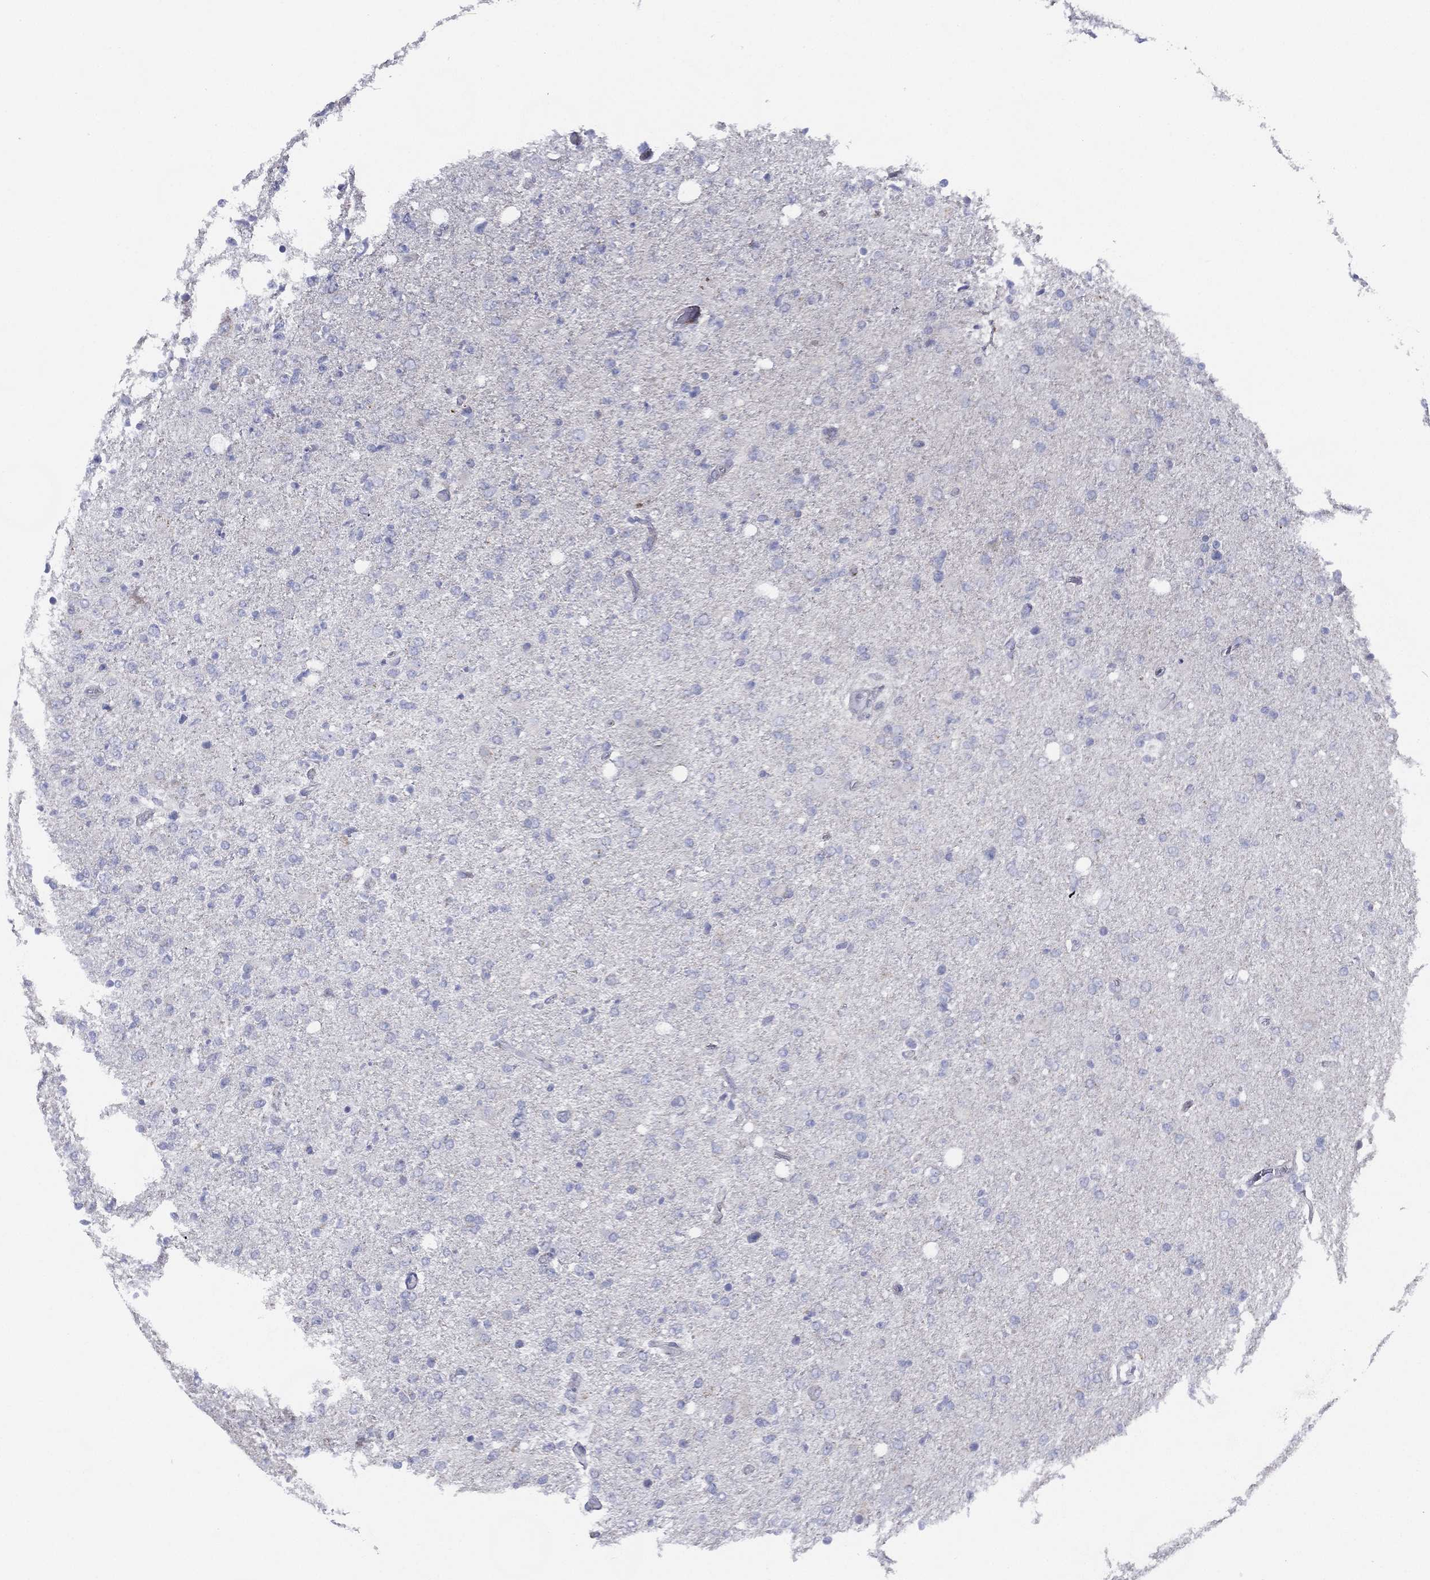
{"staining": {"intensity": "negative", "quantity": "none", "location": "none"}, "tissue": "glioma", "cell_type": "Tumor cells", "image_type": "cancer", "snomed": [{"axis": "morphology", "description": "Glioma, malignant, High grade"}, {"axis": "topography", "description": "Cerebral cortex"}], "caption": "IHC histopathology image of neoplastic tissue: human malignant glioma (high-grade) stained with DAB (3,3'-diaminobenzidine) exhibits no significant protein staining in tumor cells.", "gene": "ZNF223", "patient": {"sex": "male", "age": 70}}